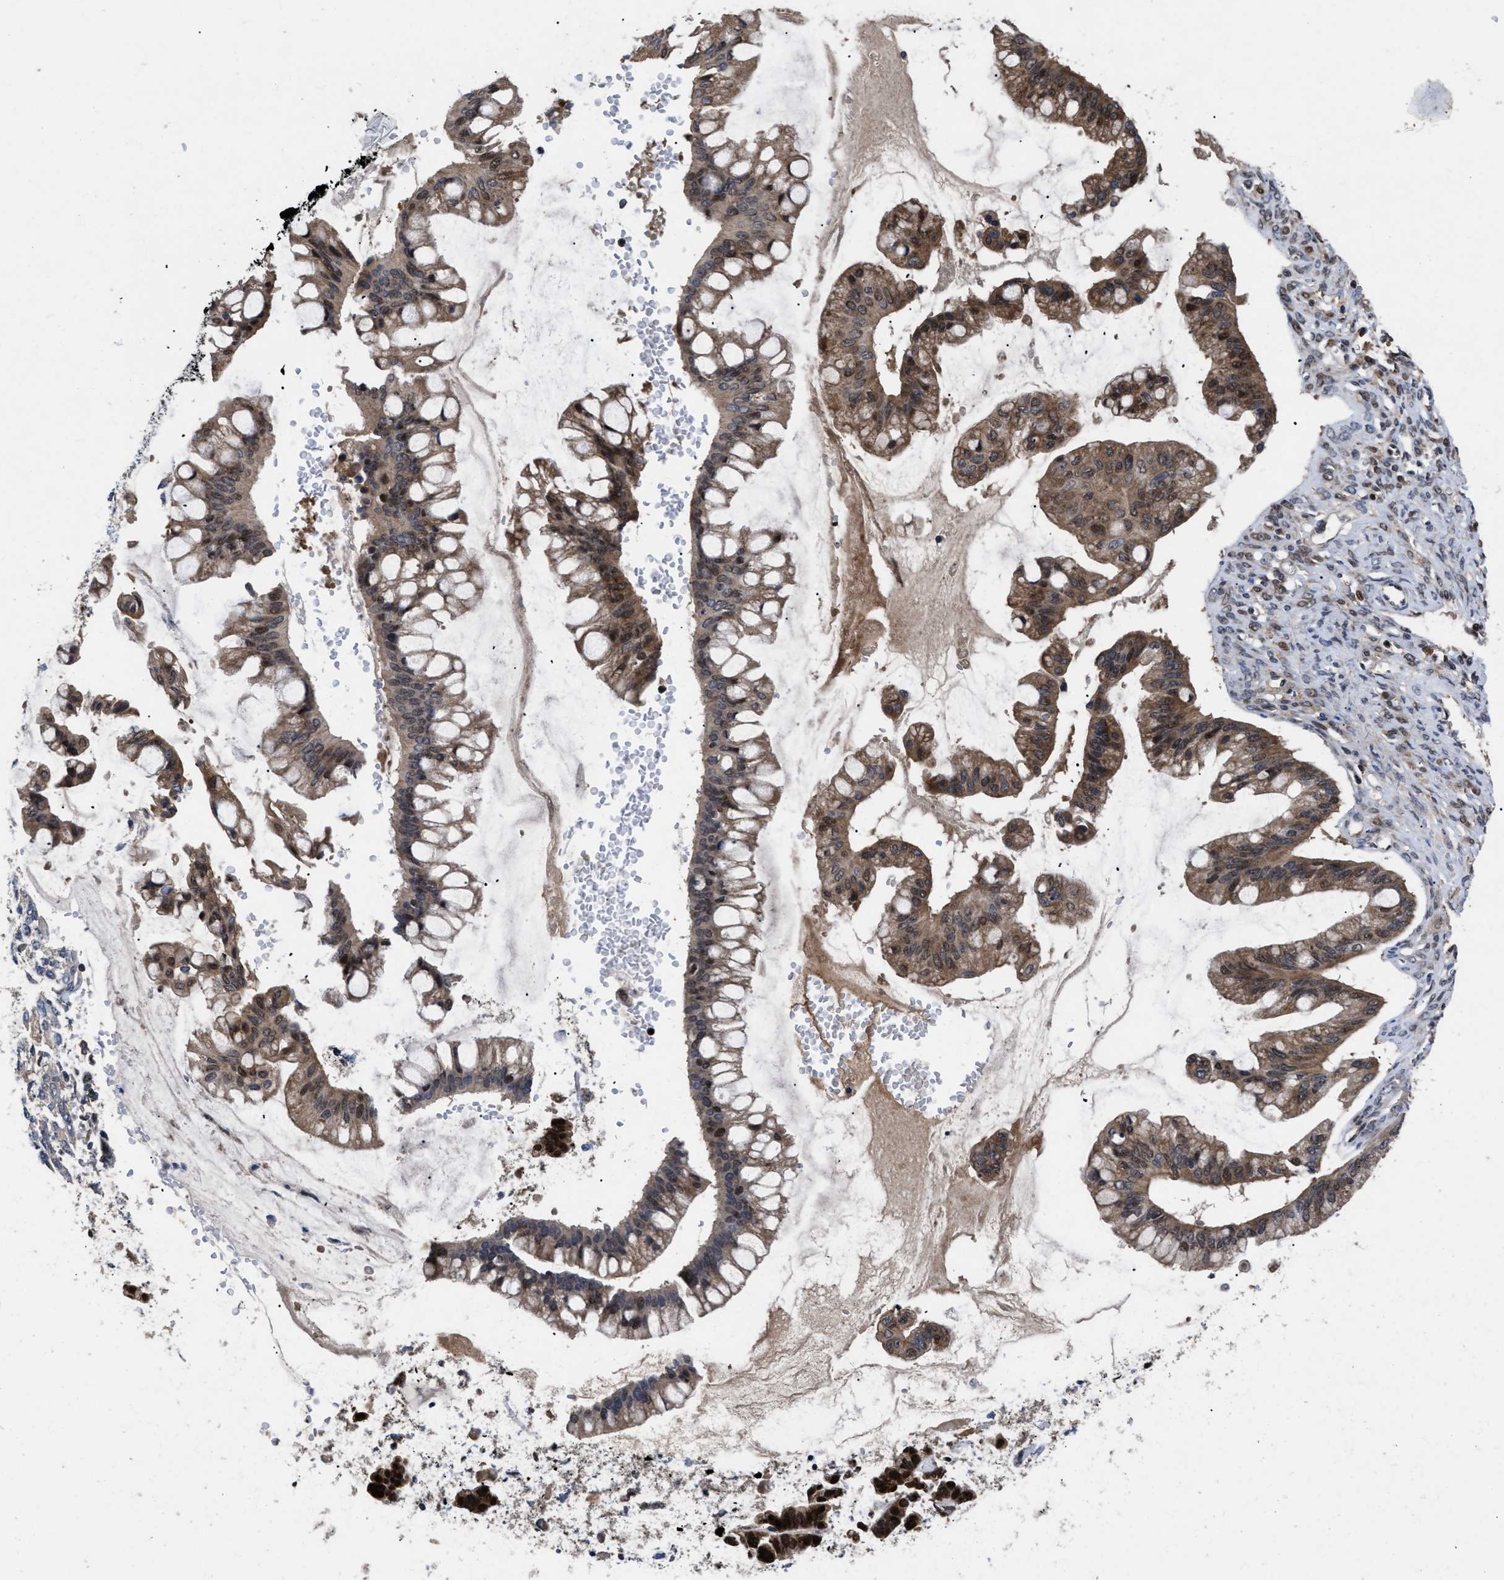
{"staining": {"intensity": "moderate", "quantity": ">75%", "location": "cytoplasmic/membranous,nuclear"}, "tissue": "ovarian cancer", "cell_type": "Tumor cells", "image_type": "cancer", "snomed": [{"axis": "morphology", "description": "Cystadenocarcinoma, mucinous, NOS"}, {"axis": "topography", "description": "Ovary"}], "caption": "Human ovarian cancer stained with a protein marker exhibits moderate staining in tumor cells.", "gene": "FAM200A", "patient": {"sex": "female", "age": 73}}